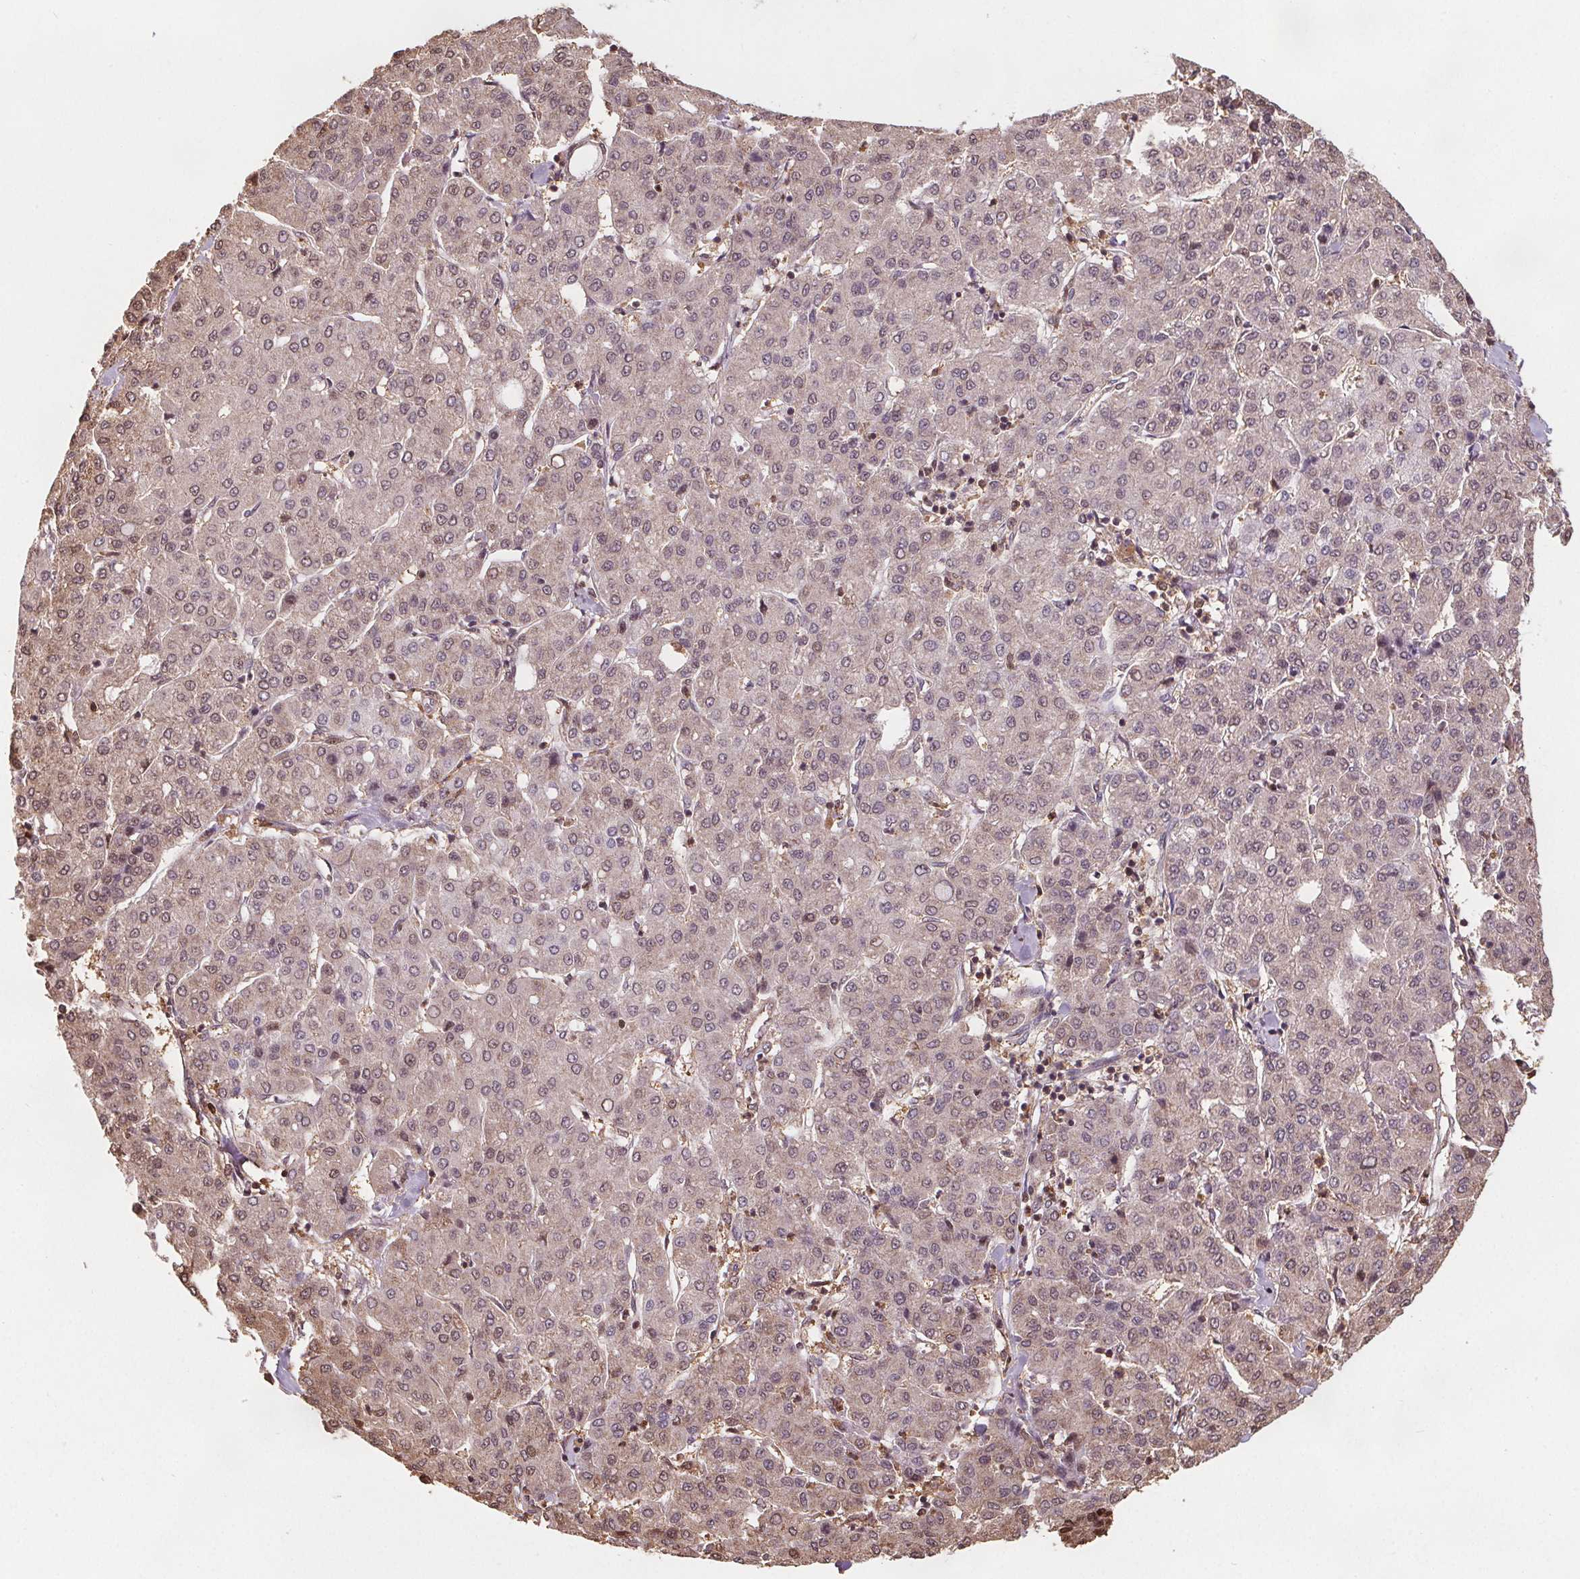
{"staining": {"intensity": "moderate", "quantity": "<25%", "location": "nuclear"}, "tissue": "liver cancer", "cell_type": "Tumor cells", "image_type": "cancer", "snomed": [{"axis": "morphology", "description": "Carcinoma, Hepatocellular, NOS"}, {"axis": "topography", "description": "Liver"}], "caption": "Approximately <25% of tumor cells in hepatocellular carcinoma (liver) show moderate nuclear protein positivity as visualized by brown immunohistochemical staining.", "gene": "ENO1", "patient": {"sex": "male", "age": 65}}